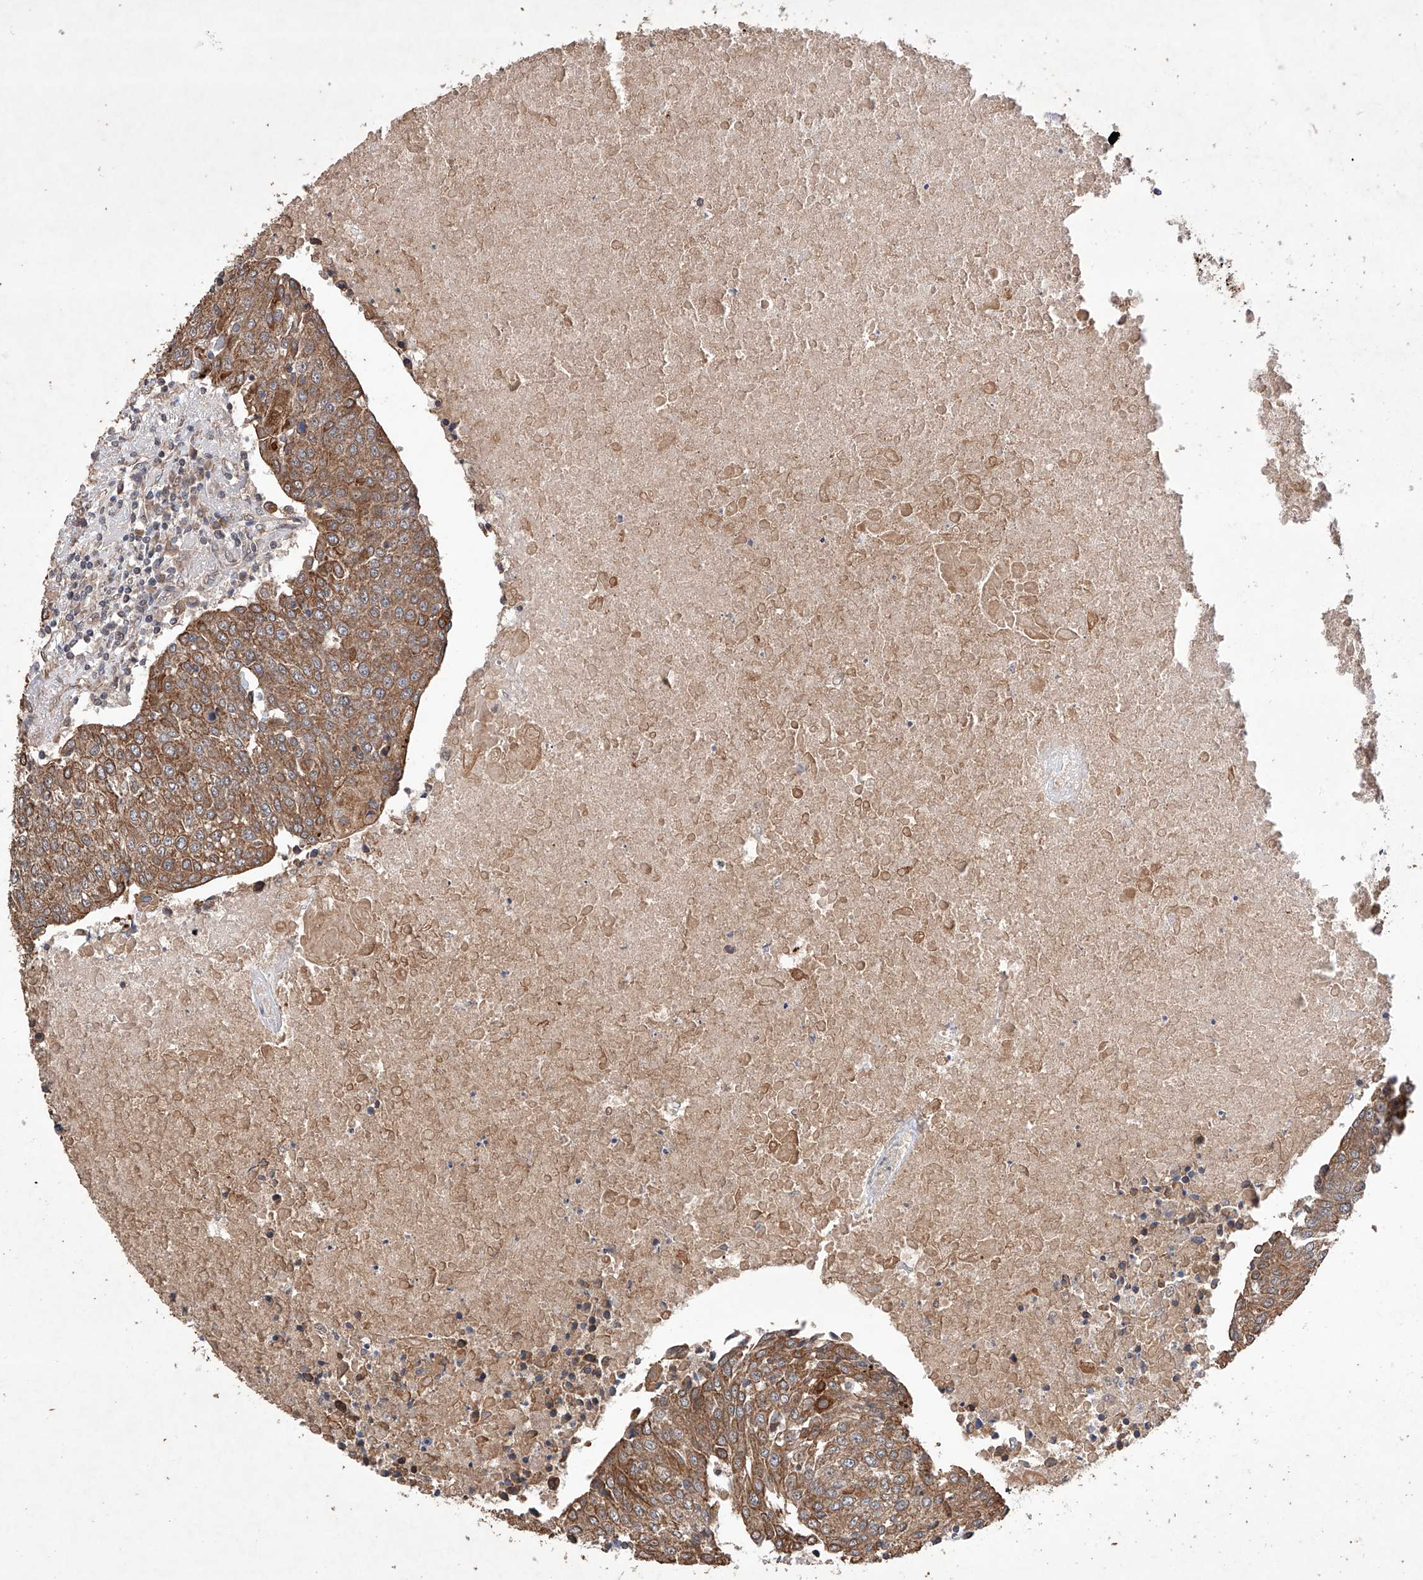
{"staining": {"intensity": "moderate", "quantity": ">75%", "location": "cytoplasmic/membranous"}, "tissue": "urothelial cancer", "cell_type": "Tumor cells", "image_type": "cancer", "snomed": [{"axis": "morphology", "description": "Urothelial carcinoma, High grade"}, {"axis": "topography", "description": "Urinary bladder"}], "caption": "Protein expression analysis of urothelial cancer demonstrates moderate cytoplasmic/membranous positivity in approximately >75% of tumor cells.", "gene": "LURAP1", "patient": {"sex": "female", "age": 85}}